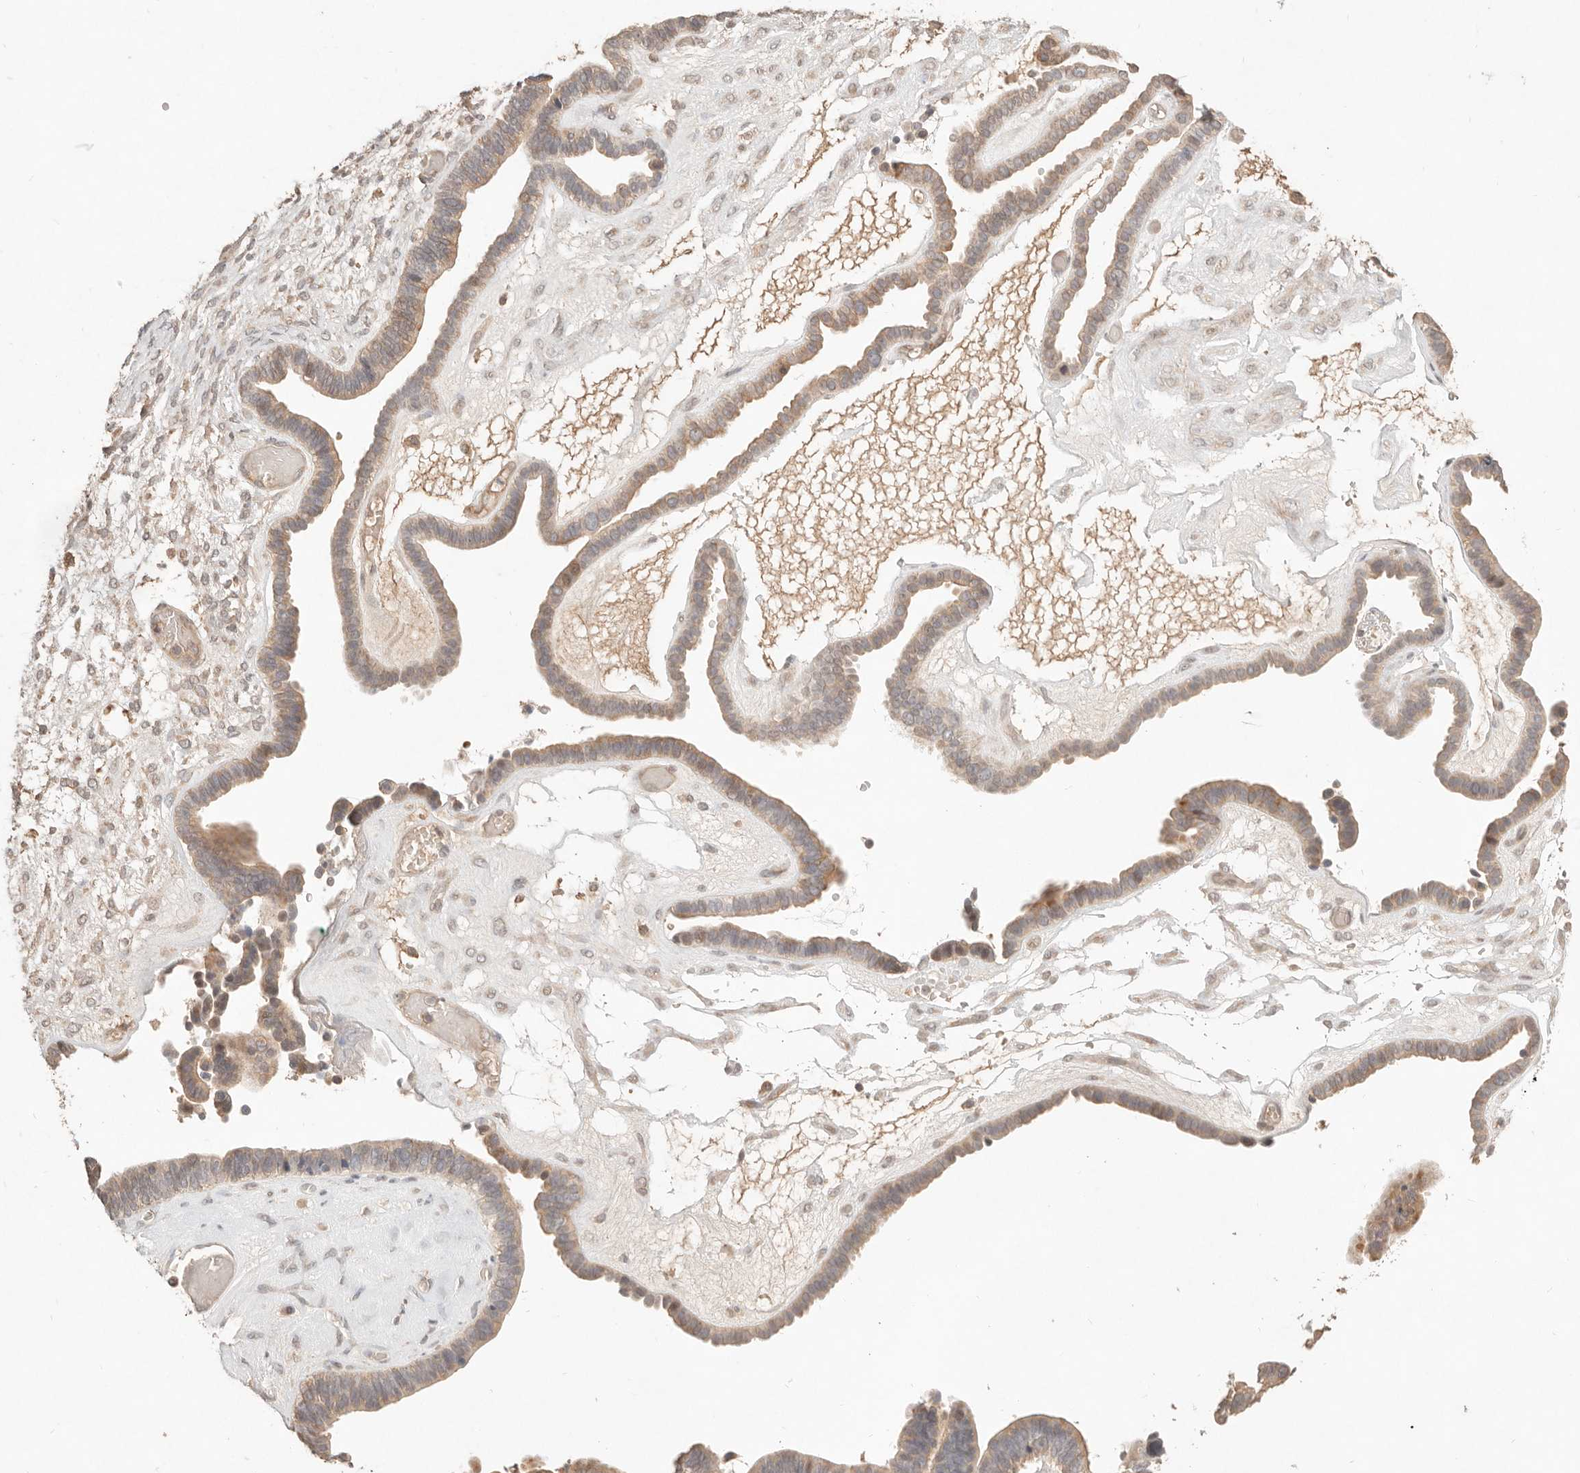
{"staining": {"intensity": "moderate", "quantity": ">75%", "location": "cytoplasmic/membranous,nuclear"}, "tissue": "ovarian cancer", "cell_type": "Tumor cells", "image_type": "cancer", "snomed": [{"axis": "morphology", "description": "Cystadenocarcinoma, serous, NOS"}, {"axis": "topography", "description": "Ovary"}], "caption": "Human ovarian cancer (serous cystadenocarcinoma) stained with a brown dye exhibits moderate cytoplasmic/membranous and nuclear positive expression in about >75% of tumor cells.", "gene": "MEP1A", "patient": {"sex": "female", "age": 56}}